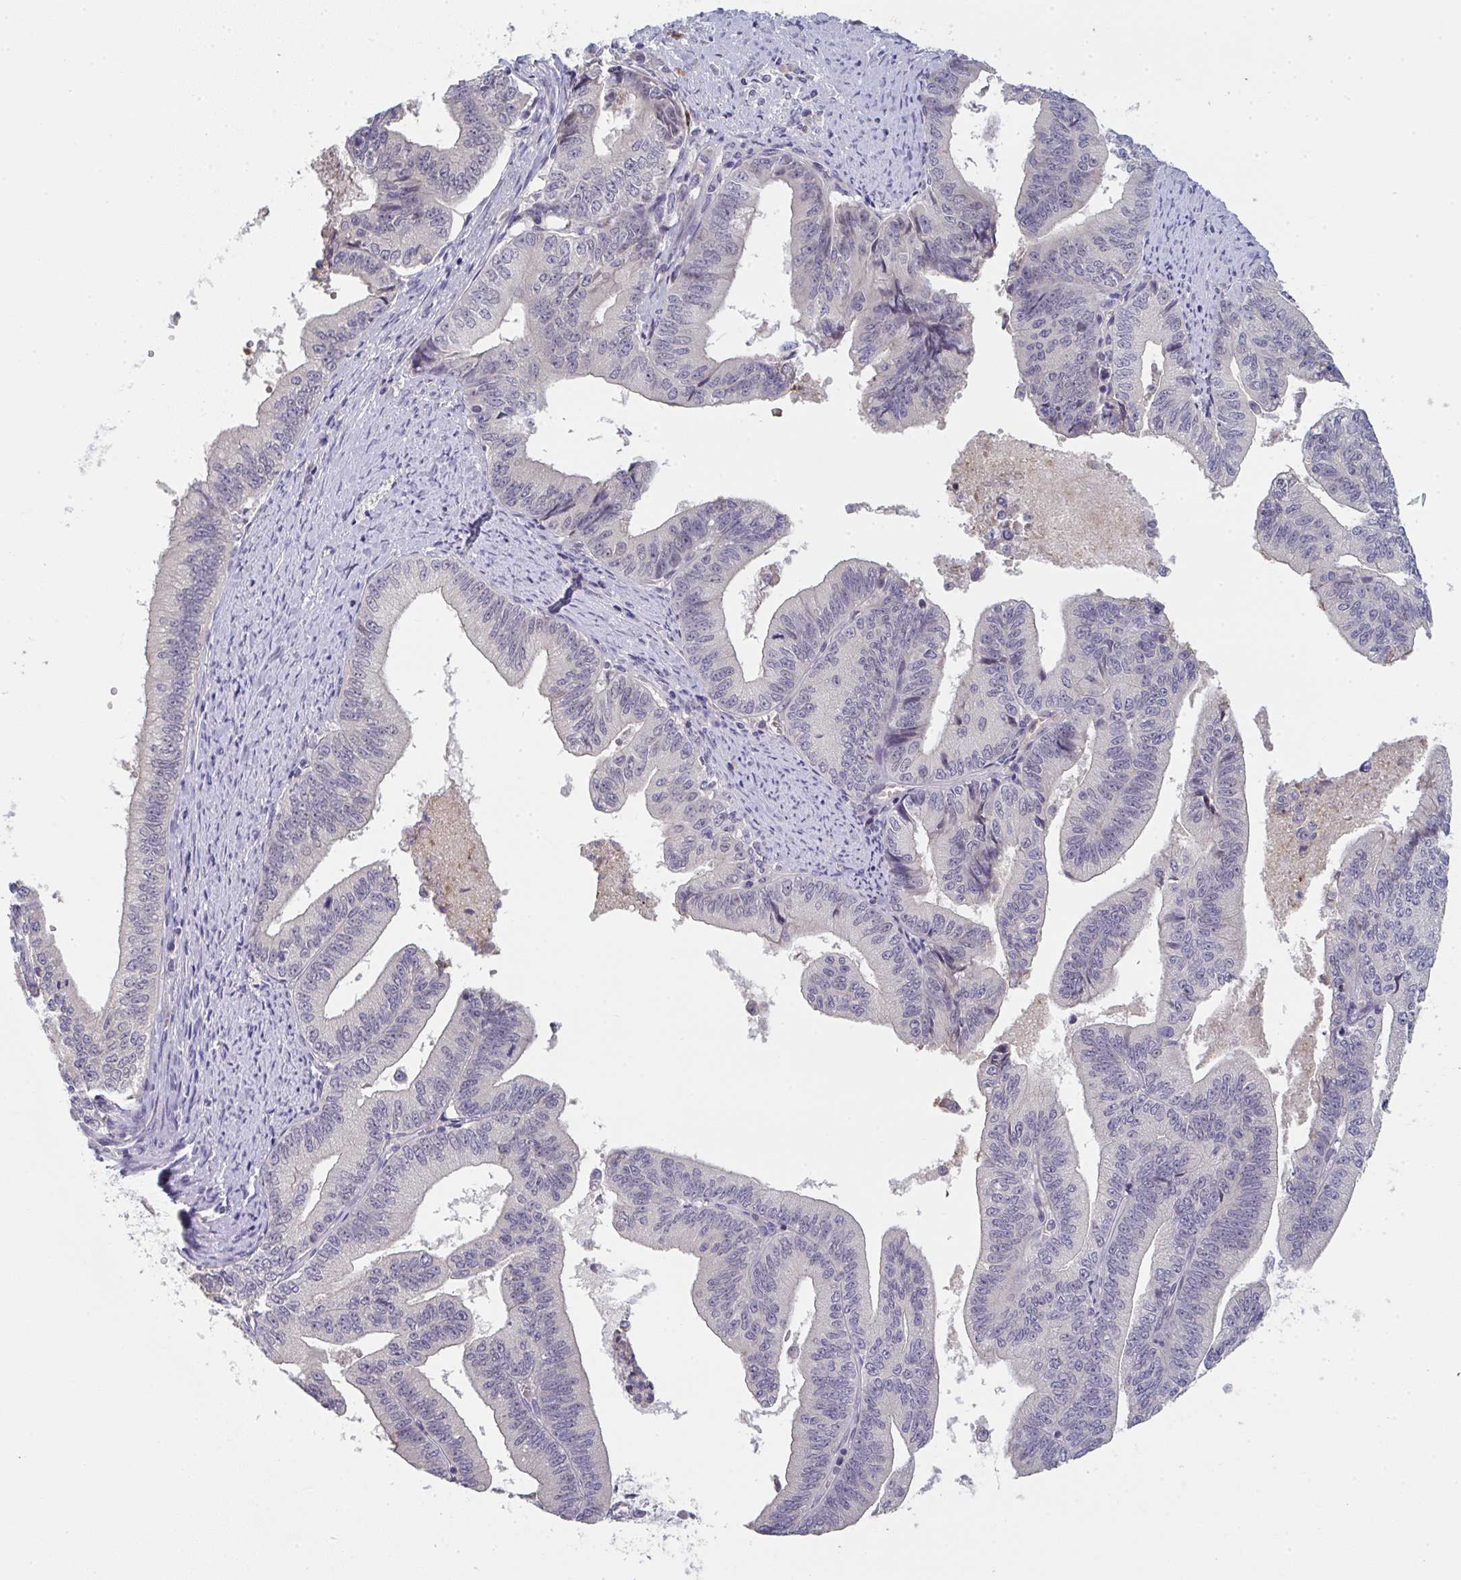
{"staining": {"intensity": "negative", "quantity": "none", "location": "none"}, "tissue": "endometrial cancer", "cell_type": "Tumor cells", "image_type": "cancer", "snomed": [{"axis": "morphology", "description": "Adenocarcinoma, NOS"}, {"axis": "topography", "description": "Endometrium"}], "caption": "Tumor cells show no significant protein staining in adenocarcinoma (endometrial).", "gene": "RIOK1", "patient": {"sex": "female", "age": 65}}